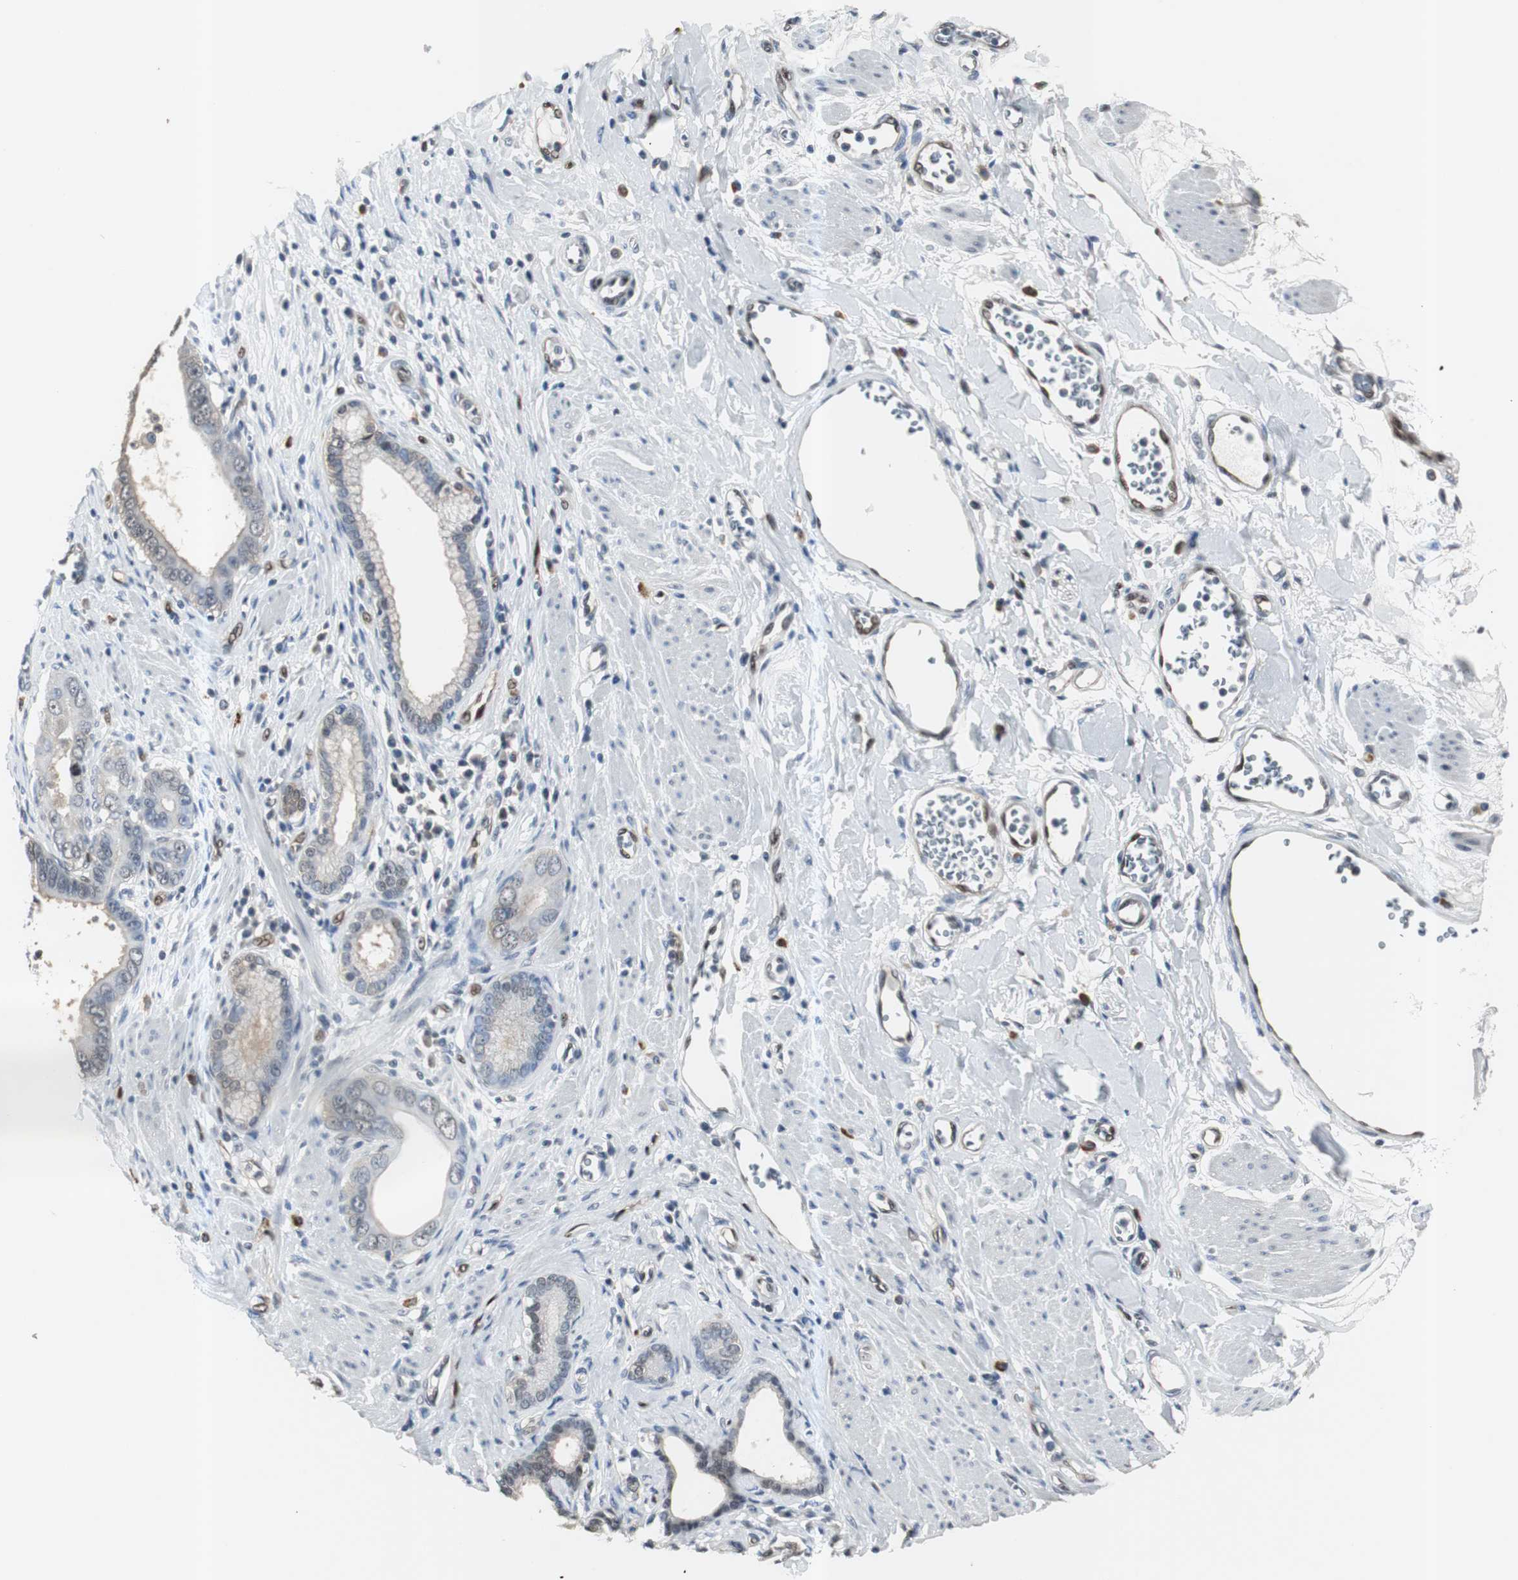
{"staining": {"intensity": "weak", "quantity": "25%-75%", "location": "cytoplasmic/membranous"}, "tissue": "pancreatic cancer", "cell_type": "Tumor cells", "image_type": "cancer", "snomed": [{"axis": "morphology", "description": "Normal tissue, NOS"}, {"axis": "topography", "description": "Lymph node"}], "caption": "Weak cytoplasmic/membranous staining is present in approximately 25%-75% of tumor cells in pancreatic cancer. (DAB (3,3'-diaminobenzidine) = brown stain, brightfield microscopy at high magnification).", "gene": "SMAD1", "patient": {"sex": "male", "age": 50}}